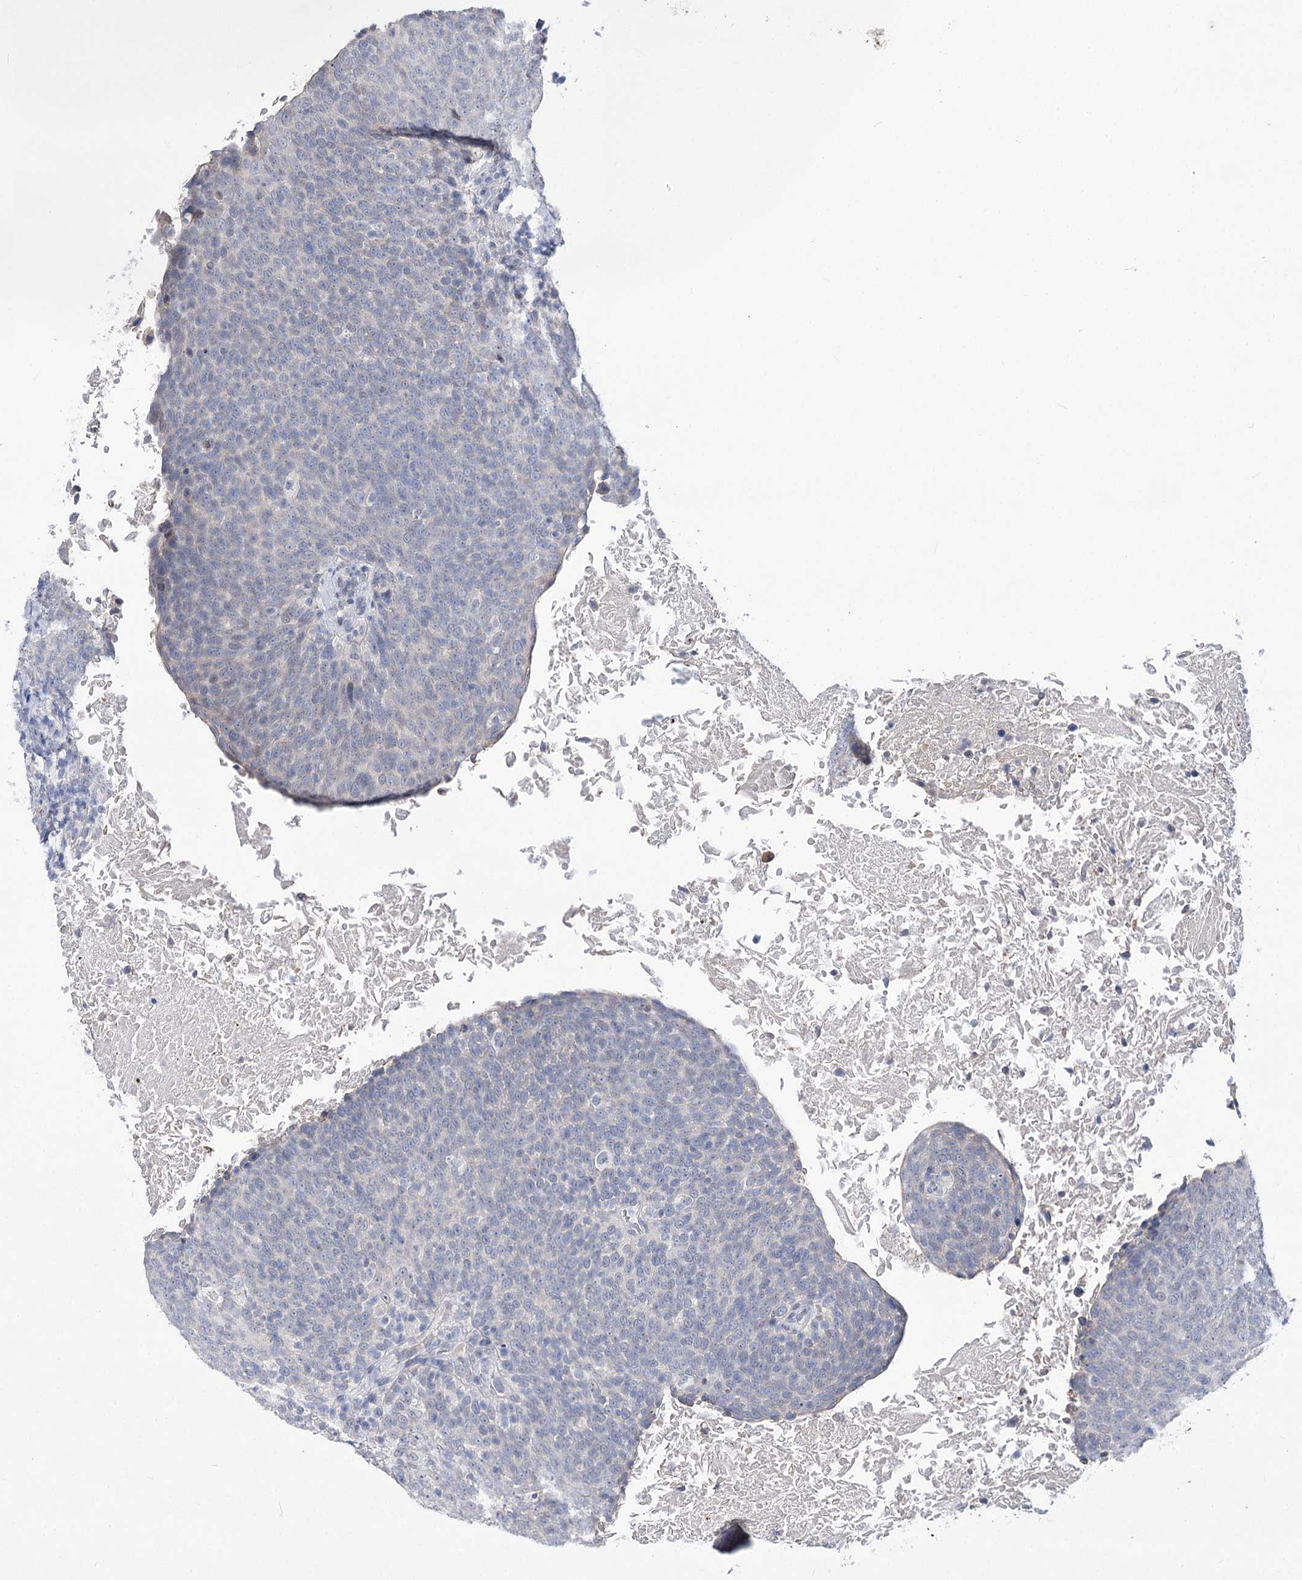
{"staining": {"intensity": "negative", "quantity": "none", "location": "none"}, "tissue": "head and neck cancer", "cell_type": "Tumor cells", "image_type": "cancer", "snomed": [{"axis": "morphology", "description": "Squamous cell carcinoma, NOS"}, {"axis": "morphology", "description": "Squamous cell carcinoma, metastatic, NOS"}, {"axis": "topography", "description": "Lymph node"}, {"axis": "topography", "description": "Head-Neck"}], "caption": "The photomicrograph displays no significant expression in tumor cells of head and neck cancer (squamous cell carcinoma).", "gene": "ATP10B", "patient": {"sex": "male", "age": 62}}